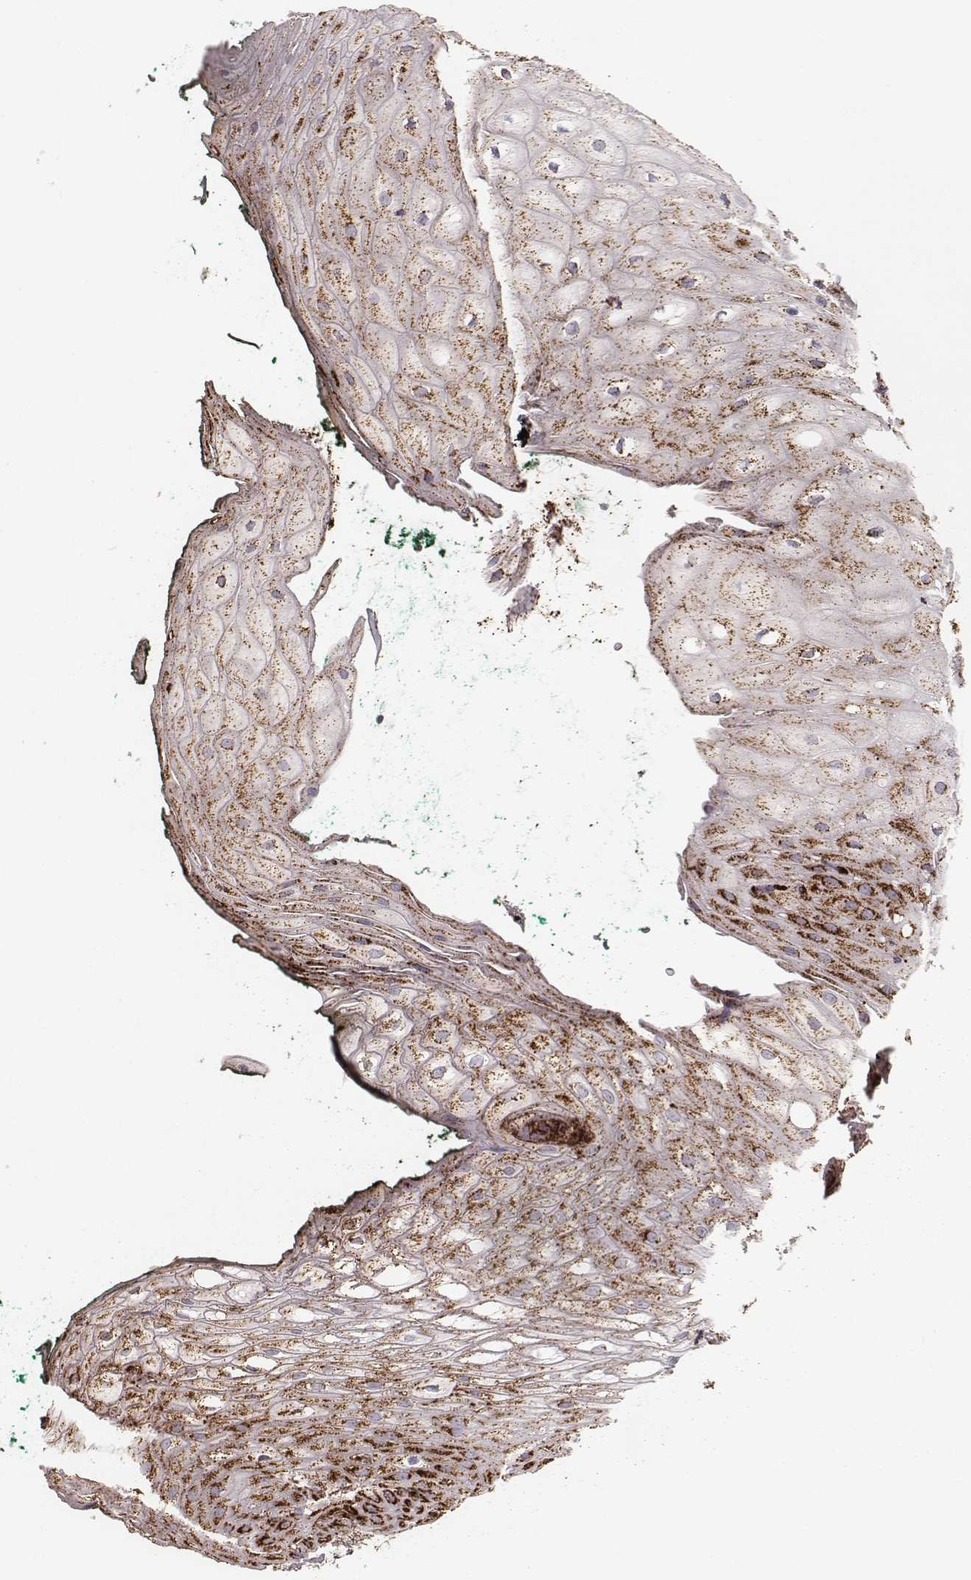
{"staining": {"intensity": "strong", "quantity": ">75%", "location": "cytoplasmic/membranous"}, "tissue": "oral mucosa", "cell_type": "Squamous epithelial cells", "image_type": "normal", "snomed": [{"axis": "morphology", "description": "Normal tissue, NOS"}, {"axis": "topography", "description": "Oral tissue"}, {"axis": "topography", "description": "Head-Neck"}], "caption": "Oral mucosa was stained to show a protein in brown. There is high levels of strong cytoplasmic/membranous expression in about >75% of squamous epithelial cells. The staining was performed using DAB to visualize the protein expression in brown, while the nuclei were stained in blue with hematoxylin (Magnification: 20x).", "gene": "TUFM", "patient": {"sex": "female", "age": 68}}